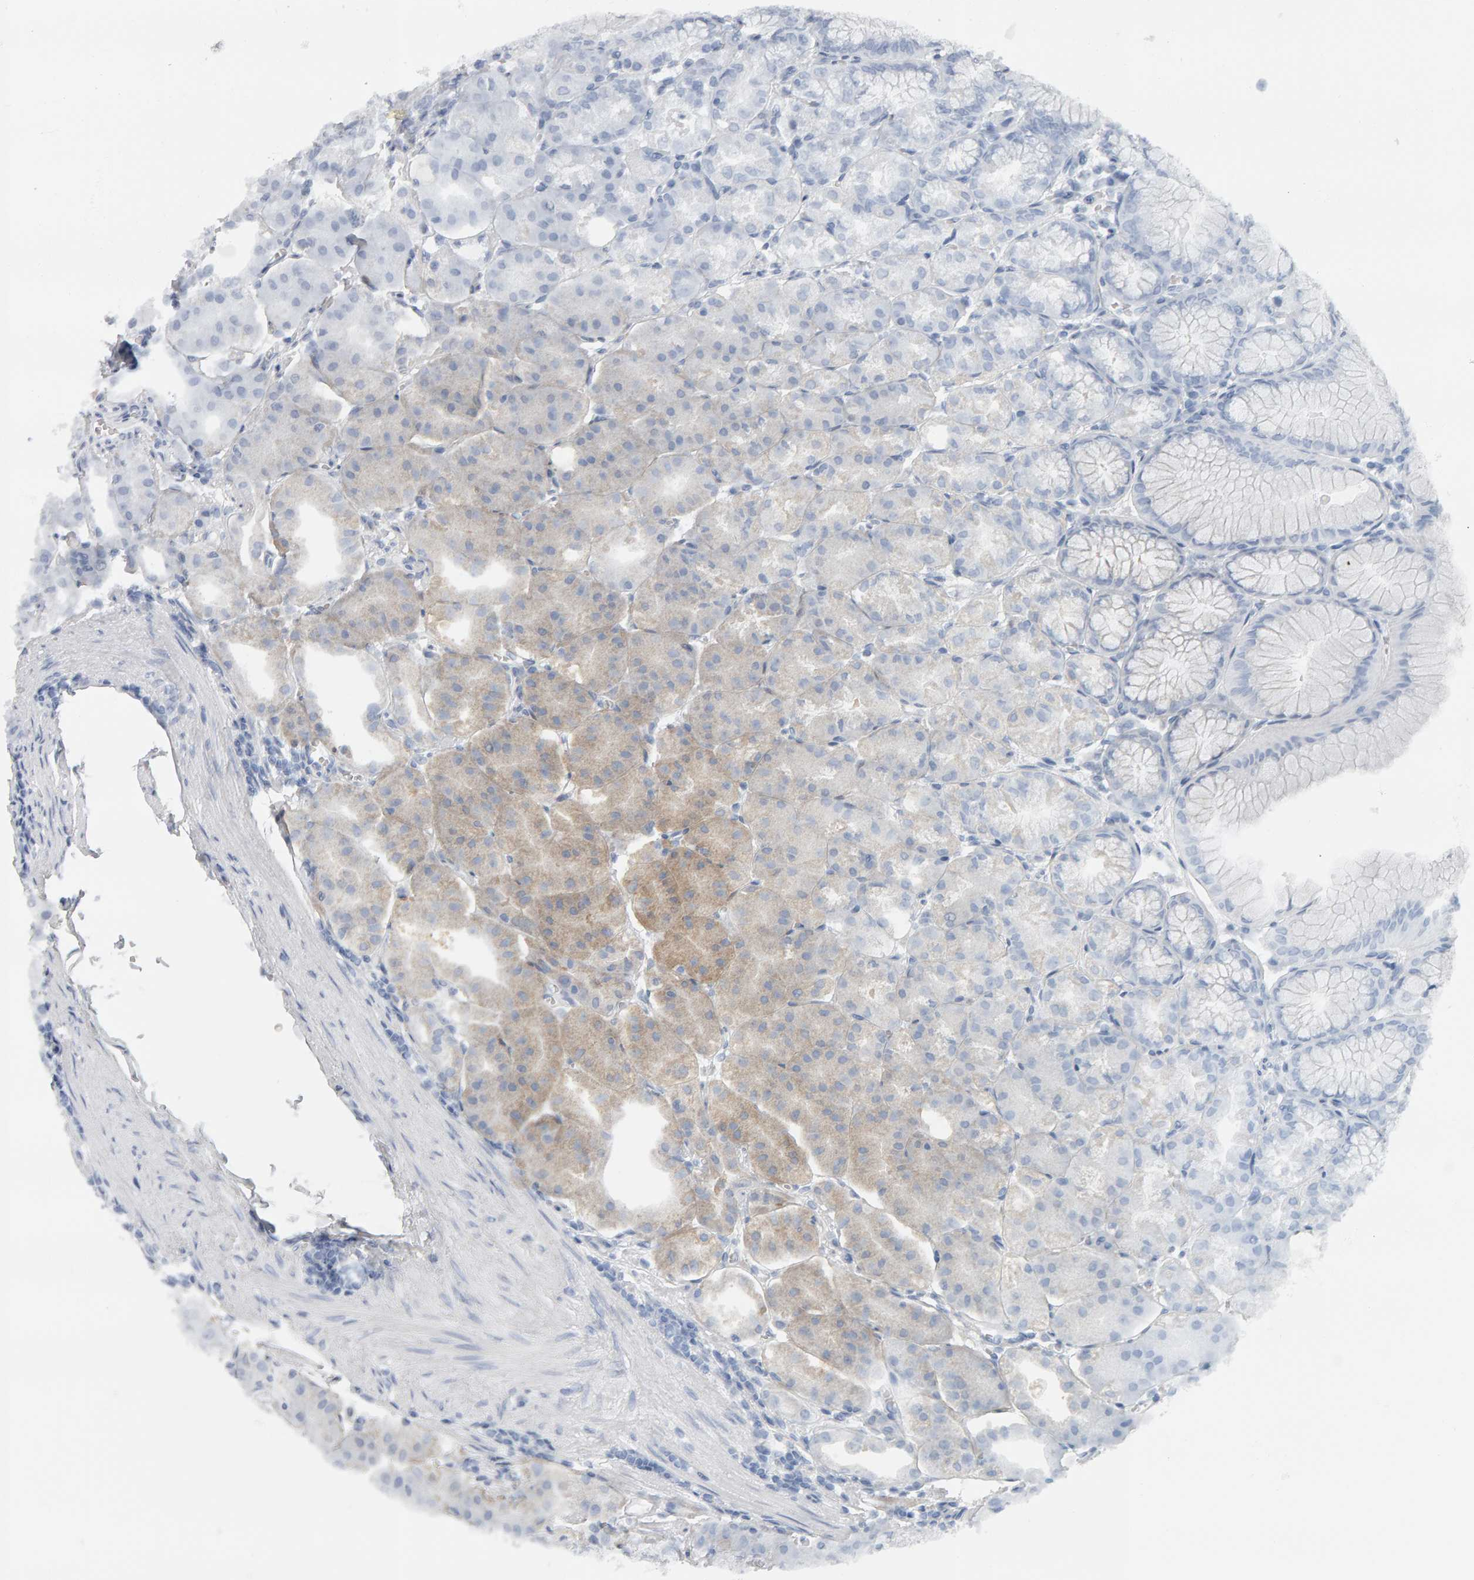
{"staining": {"intensity": "weak", "quantity": "25%-75%", "location": "cytoplasmic/membranous"}, "tissue": "stomach", "cell_type": "Glandular cells", "image_type": "normal", "snomed": [{"axis": "morphology", "description": "Normal tissue, NOS"}, {"axis": "topography", "description": "Stomach, lower"}], "caption": "Immunohistochemical staining of benign human stomach shows 25%-75% levels of weak cytoplasmic/membranous protein positivity in approximately 25%-75% of glandular cells. The protein is shown in brown color, while the nuclei are stained blue.", "gene": "ADHFE1", "patient": {"sex": "male", "age": 71}}